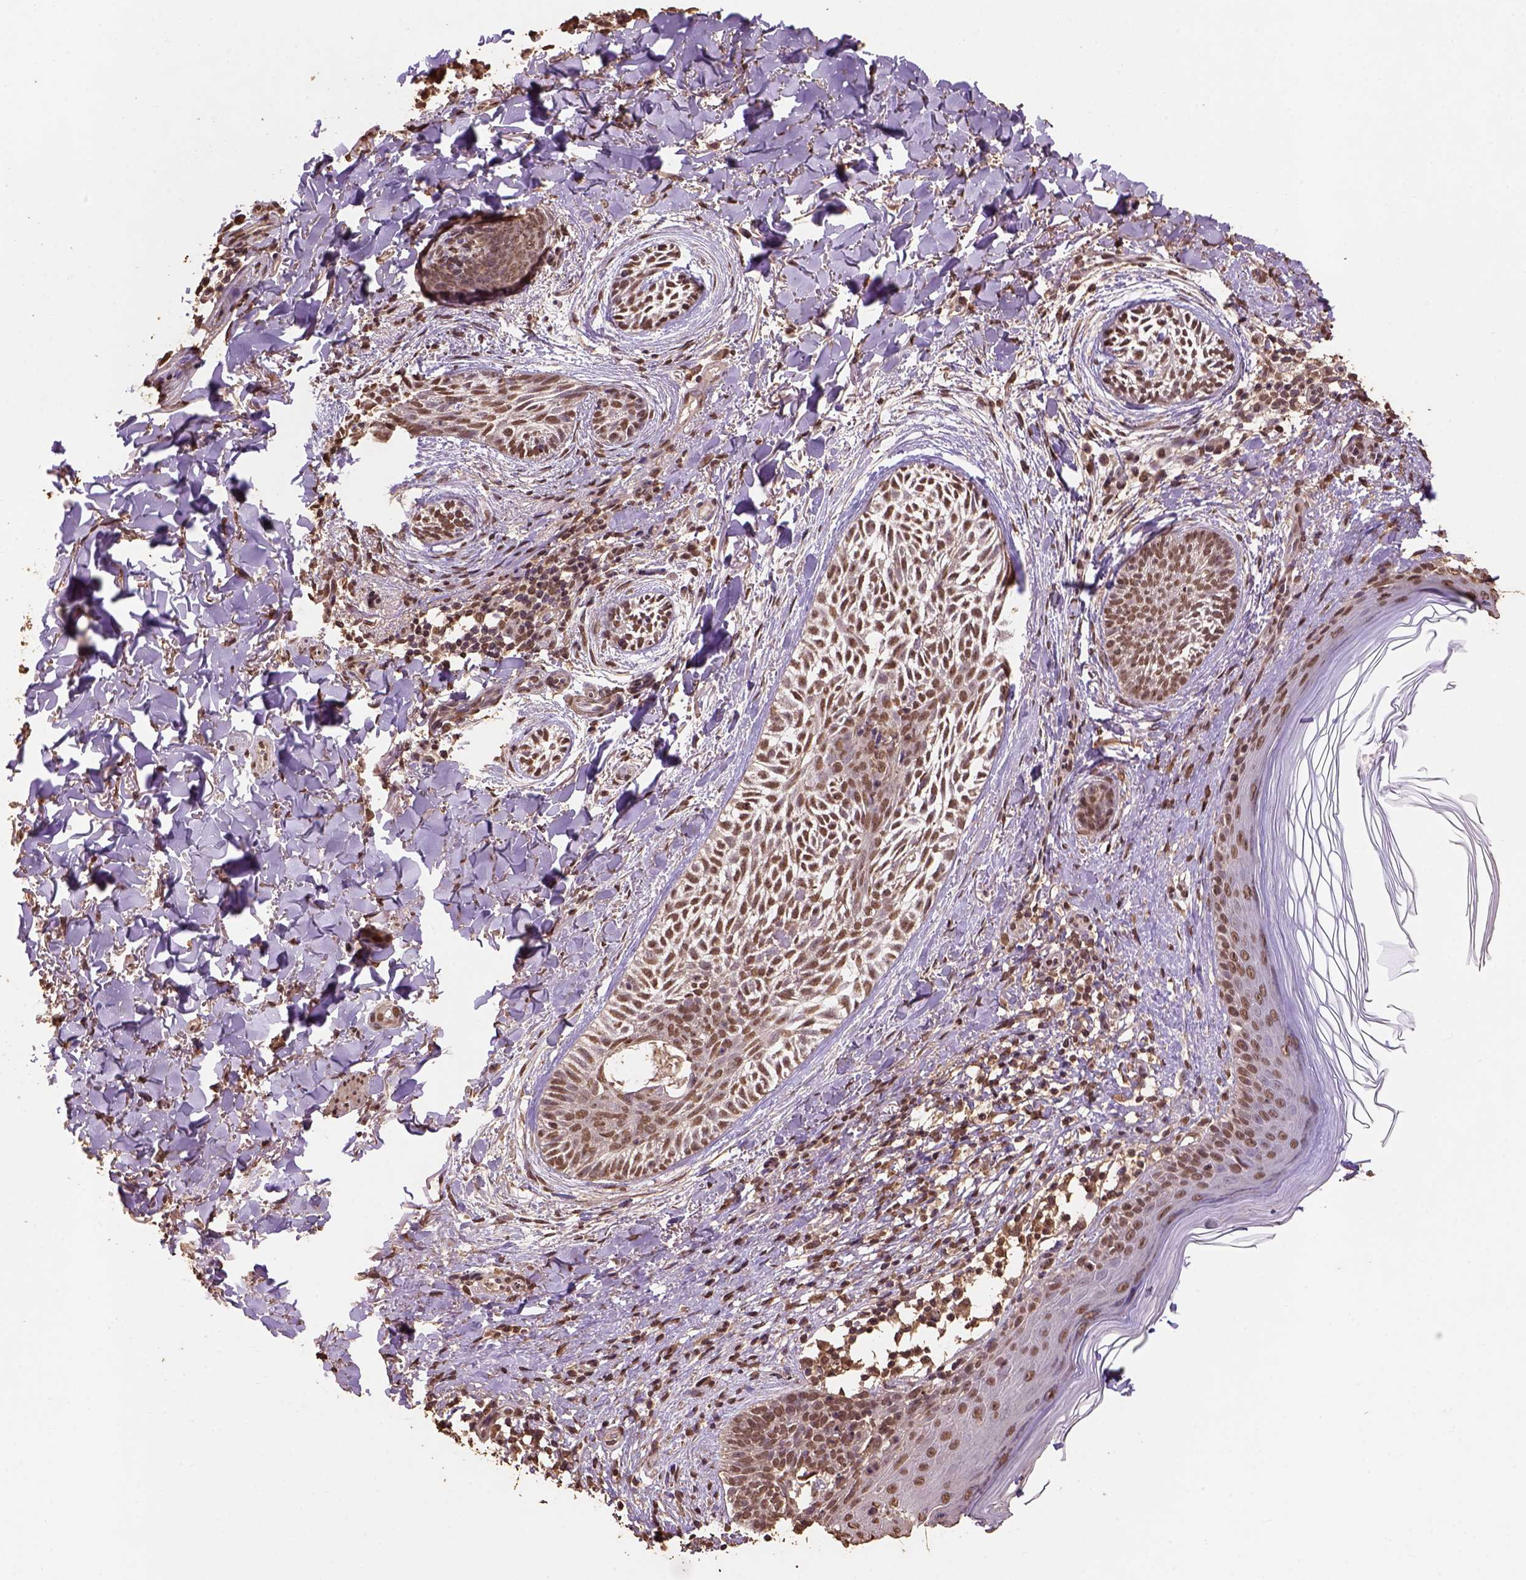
{"staining": {"intensity": "moderate", "quantity": ">75%", "location": "nuclear"}, "tissue": "skin cancer", "cell_type": "Tumor cells", "image_type": "cancer", "snomed": [{"axis": "morphology", "description": "Basal cell carcinoma"}, {"axis": "topography", "description": "Skin"}], "caption": "Tumor cells reveal moderate nuclear expression in approximately >75% of cells in skin basal cell carcinoma.", "gene": "CSTF2T", "patient": {"sex": "female", "age": 68}}